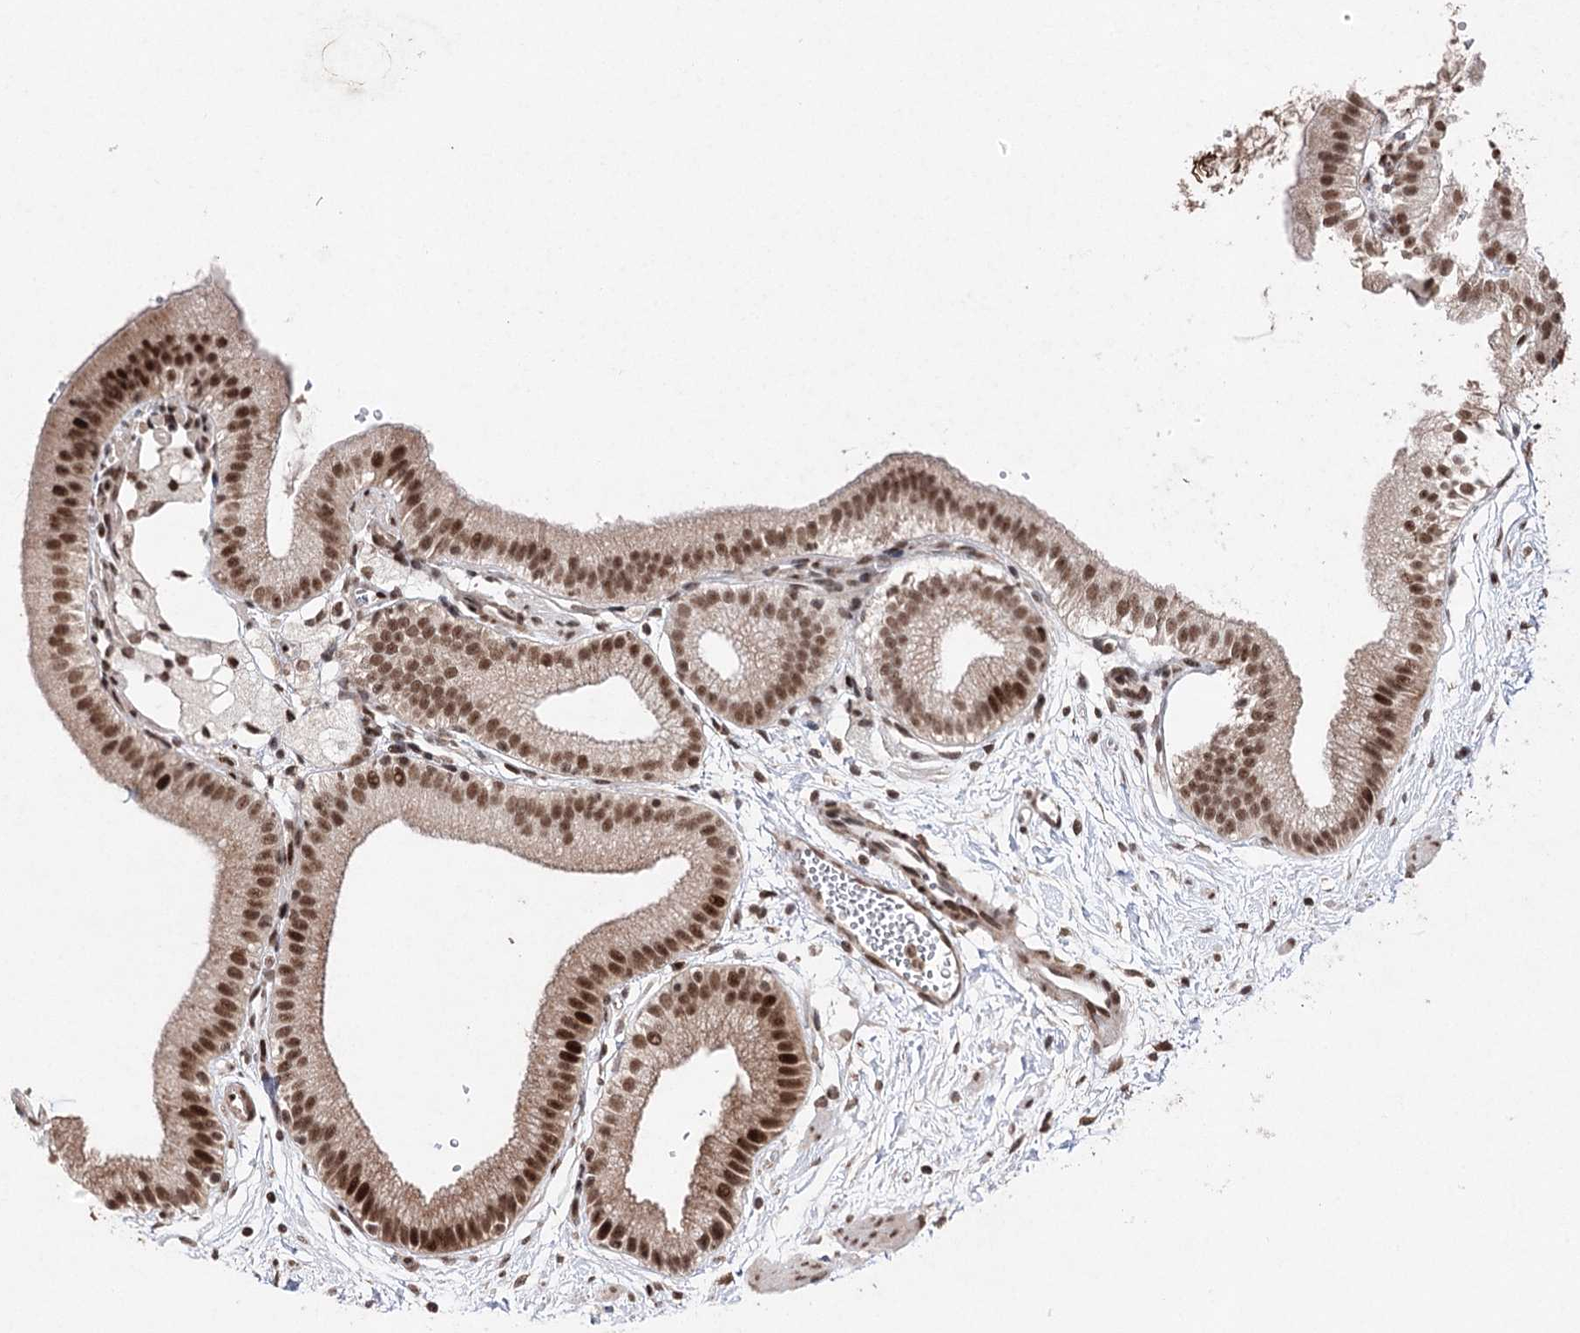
{"staining": {"intensity": "strong", "quantity": ">75%", "location": "cytoplasmic/membranous,nuclear"}, "tissue": "gallbladder", "cell_type": "Glandular cells", "image_type": "normal", "snomed": [{"axis": "morphology", "description": "Normal tissue, NOS"}, {"axis": "topography", "description": "Gallbladder"}], "caption": "Immunohistochemical staining of normal gallbladder shows high levels of strong cytoplasmic/membranous,nuclear staining in approximately >75% of glandular cells. The staining was performed using DAB, with brown indicating positive protein expression. Nuclei are stained blue with hematoxylin.", "gene": "PDCD4", "patient": {"sex": "male", "age": 55}}